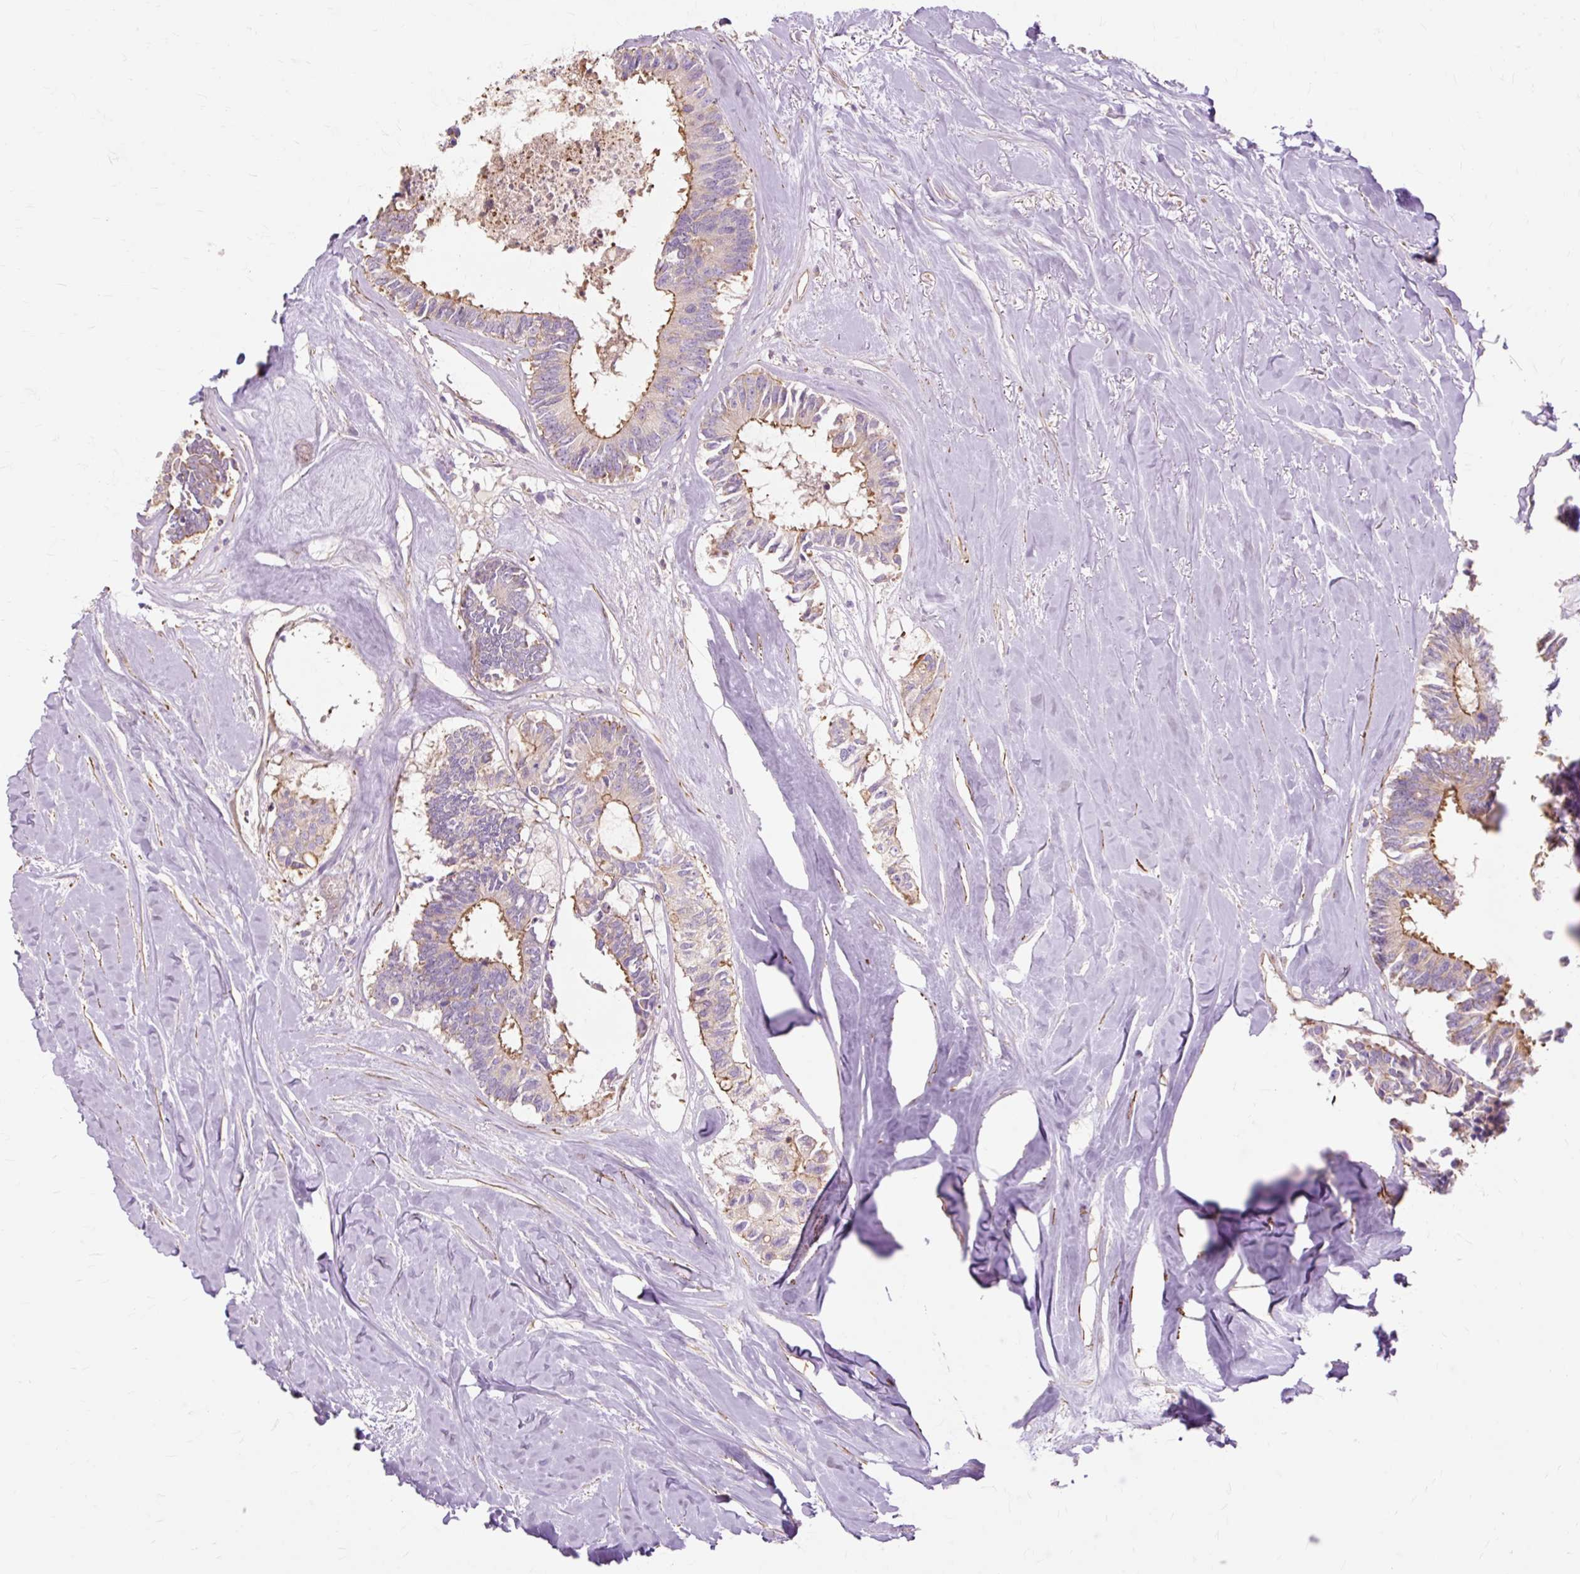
{"staining": {"intensity": "moderate", "quantity": "25%-75%", "location": "cytoplasmic/membranous"}, "tissue": "colorectal cancer", "cell_type": "Tumor cells", "image_type": "cancer", "snomed": [{"axis": "morphology", "description": "Adenocarcinoma, NOS"}, {"axis": "topography", "description": "Colon"}, {"axis": "topography", "description": "Rectum"}], "caption": "Immunohistochemical staining of colorectal cancer (adenocarcinoma) shows medium levels of moderate cytoplasmic/membranous expression in about 25%-75% of tumor cells.", "gene": "TBC1D2B", "patient": {"sex": "male", "age": 57}}